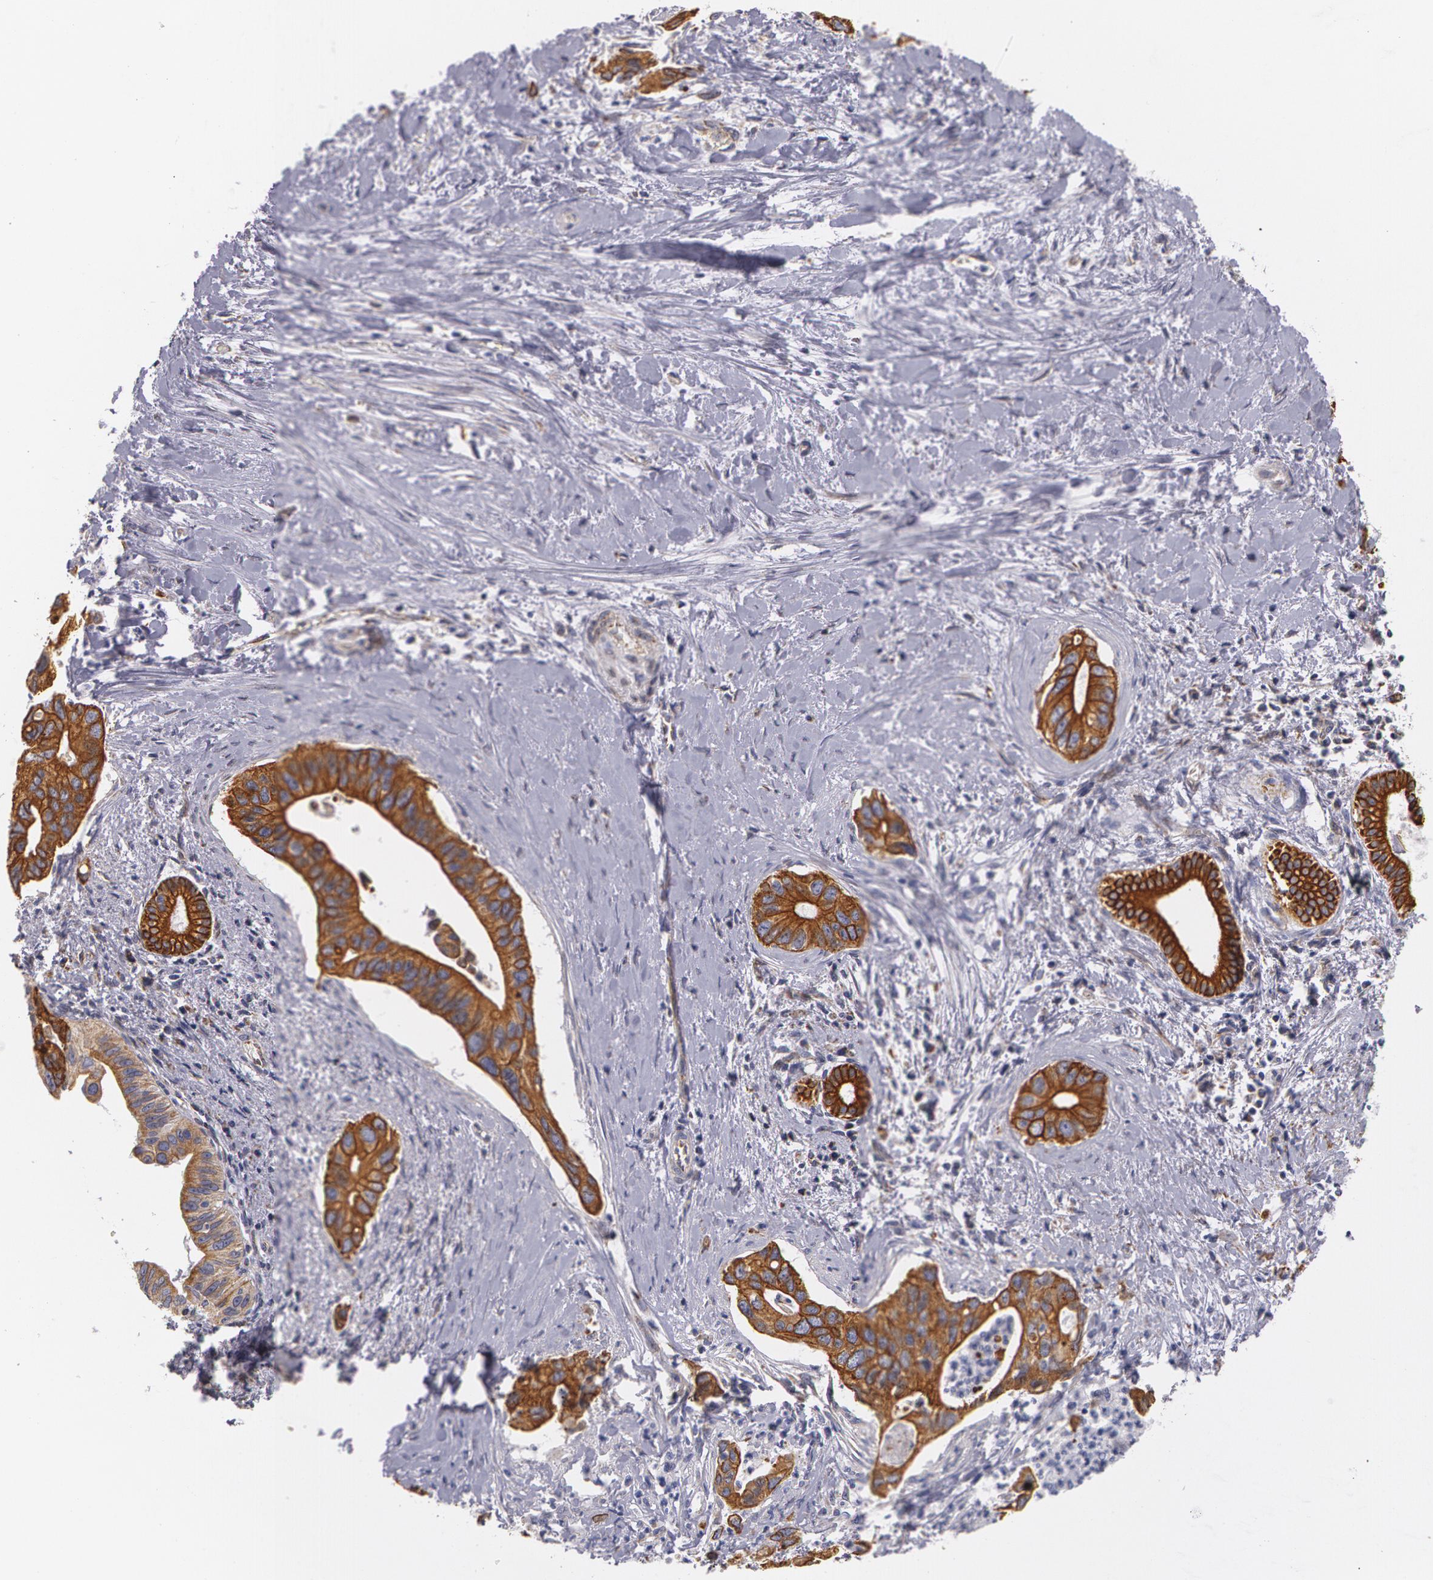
{"staining": {"intensity": "strong", "quantity": ">75%", "location": "cytoplasmic/membranous"}, "tissue": "liver cancer", "cell_type": "Tumor cells", "image_type": "cancer", "snomed": [{"axis": "morphology", "description": "Cholangiocarcinoma"}, {"axis": "topography", "description": "Liver"}], "caption": "Liver cholangiocarcinoma stained with DAB (3,3'-diaminobenzidine) immunohistochemistry shows high levels of strong cytoplasmic/membranous expression in about >75% of tumor cells.", "gene": "KRT18", "patient": {"sex": "female", "age": 65}}